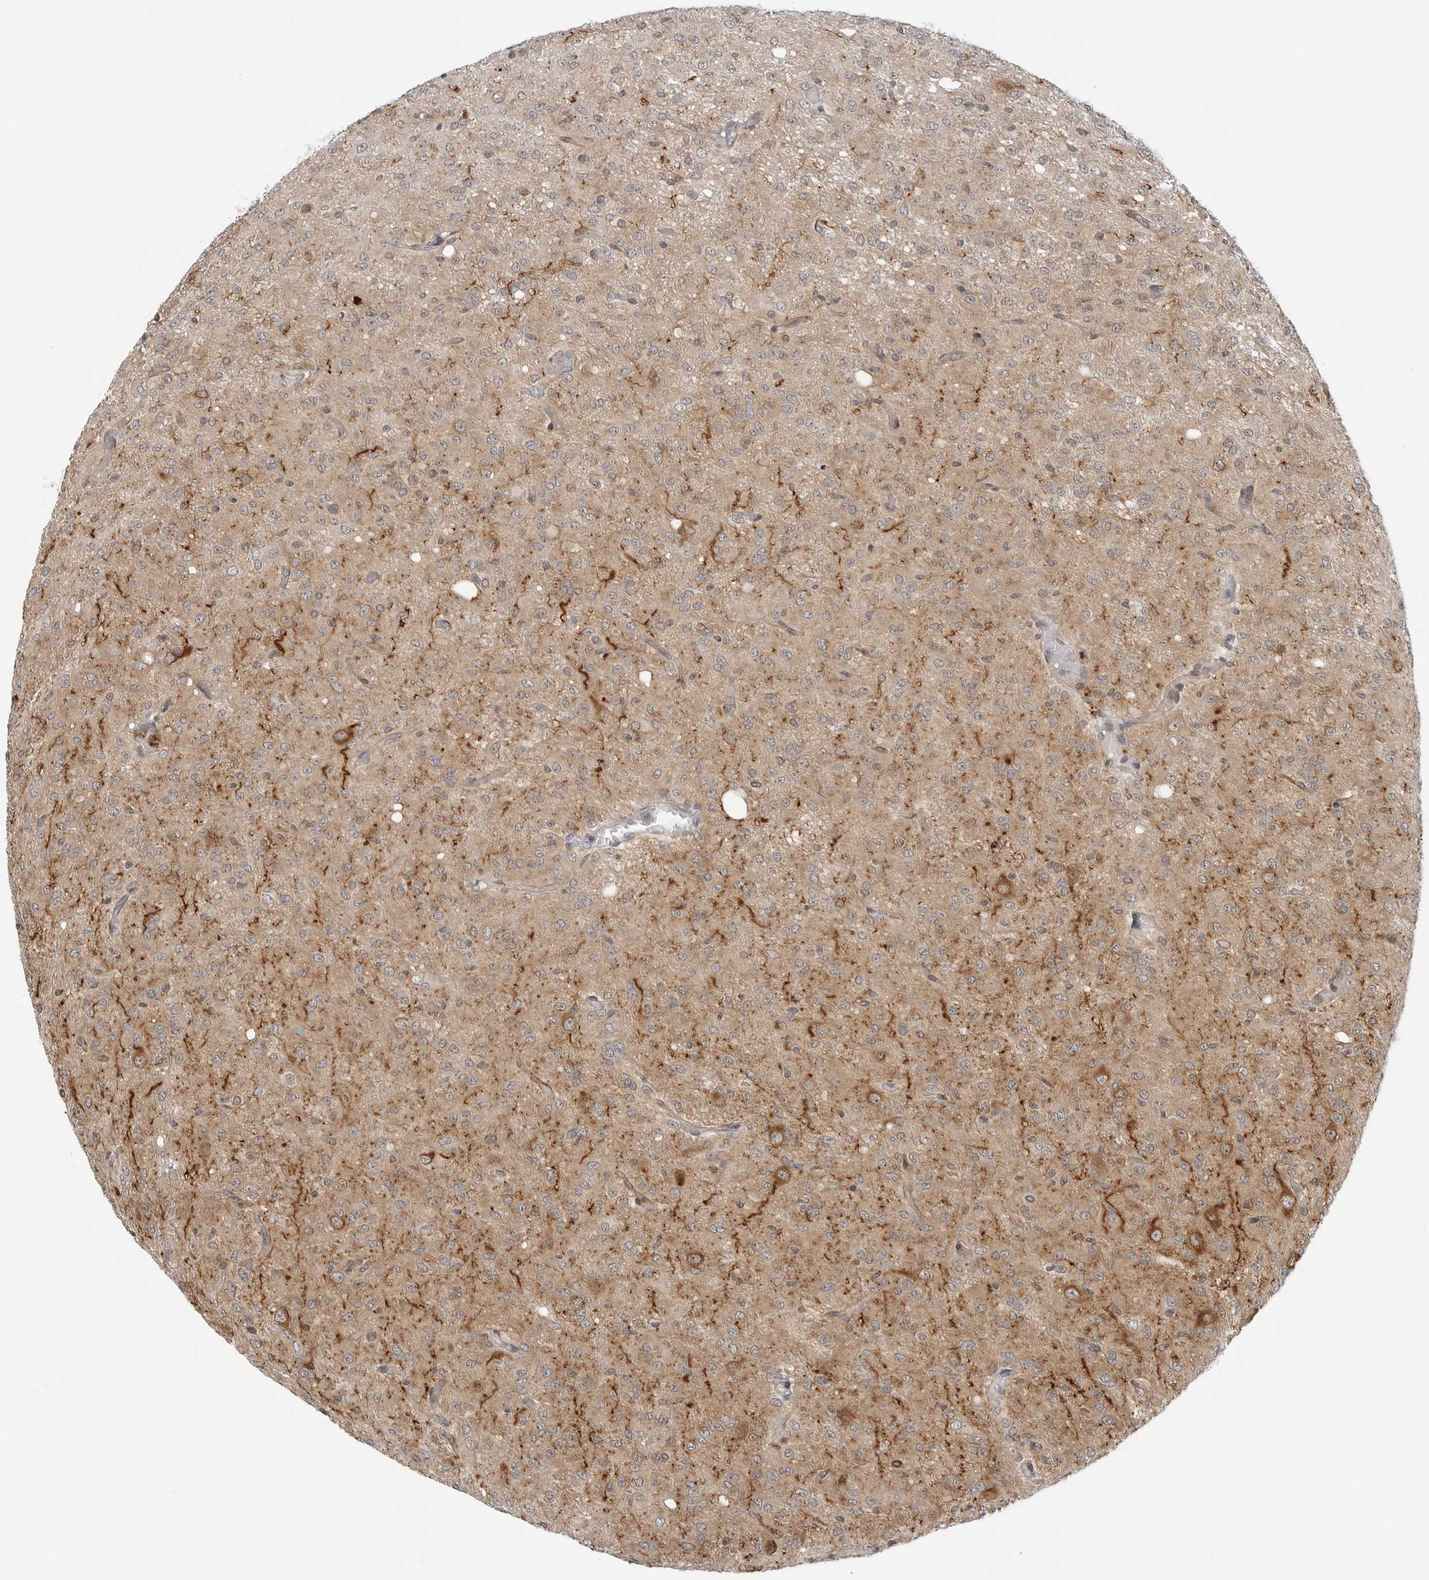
{"staining": {"intensity": "weak", "quantity": ">75%", "location": "cytoplasmic/membranous"}, "tissue": "glioma", "cell_type": "Tumor cells", "image_type": "cancer", "snomed": [{"axis": "morphology", "description": "Glioma, malignant, High grade"}, {"axis": "topography", "description": "Brain"}], "caption": "Immunohistochemistry micrograph of malignant glioma (high-grade) stained for a protein (brown), which shows low levels of weak cytoplasmic/membranous expression in about >75% of tumor cells.", "gene": "STXBP3", "patient": {"sex": "female", "age": 59}}